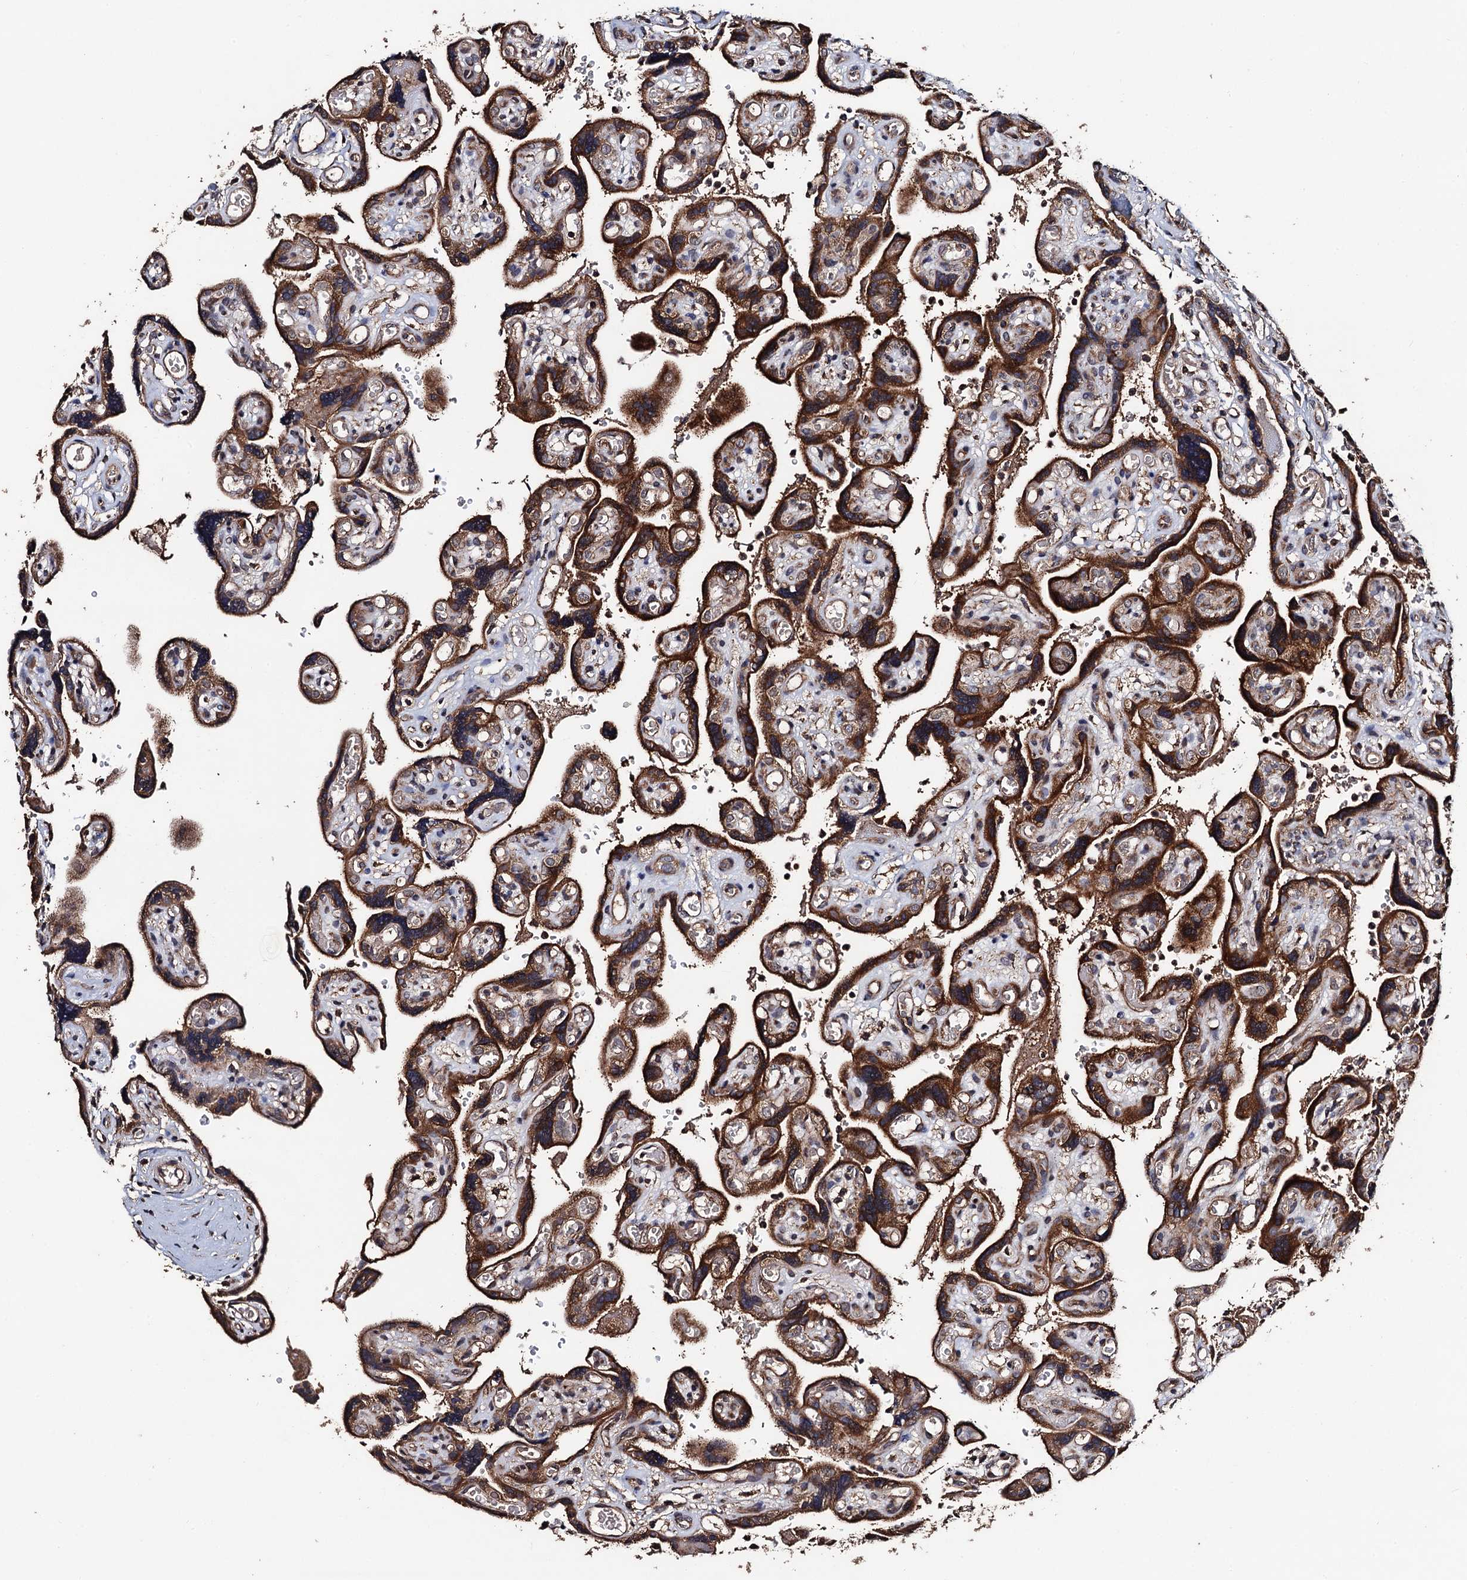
{"staining": {"intensity": "moderate", "quantity": ">75%", "location": "cytoplasmic/membranous"}, "tissue": "placenta", "cell_type": "Decidual cells", "image_type": "normal", "snomed": [{"axis": "morphology", "description": "Normal tissue, NOS"}, {"axis": "topography", "description": "Placenta"}], "caption": "IHC (DAB (3,3'-diaminobenzidine)) staining of unremarkable human placenta reveals moderate cytoplasmic/membranous protein staining in approximately >75% of decidual cells.", "gene": "PPTC7", "patient": {"sex": "female", "age": 30}}